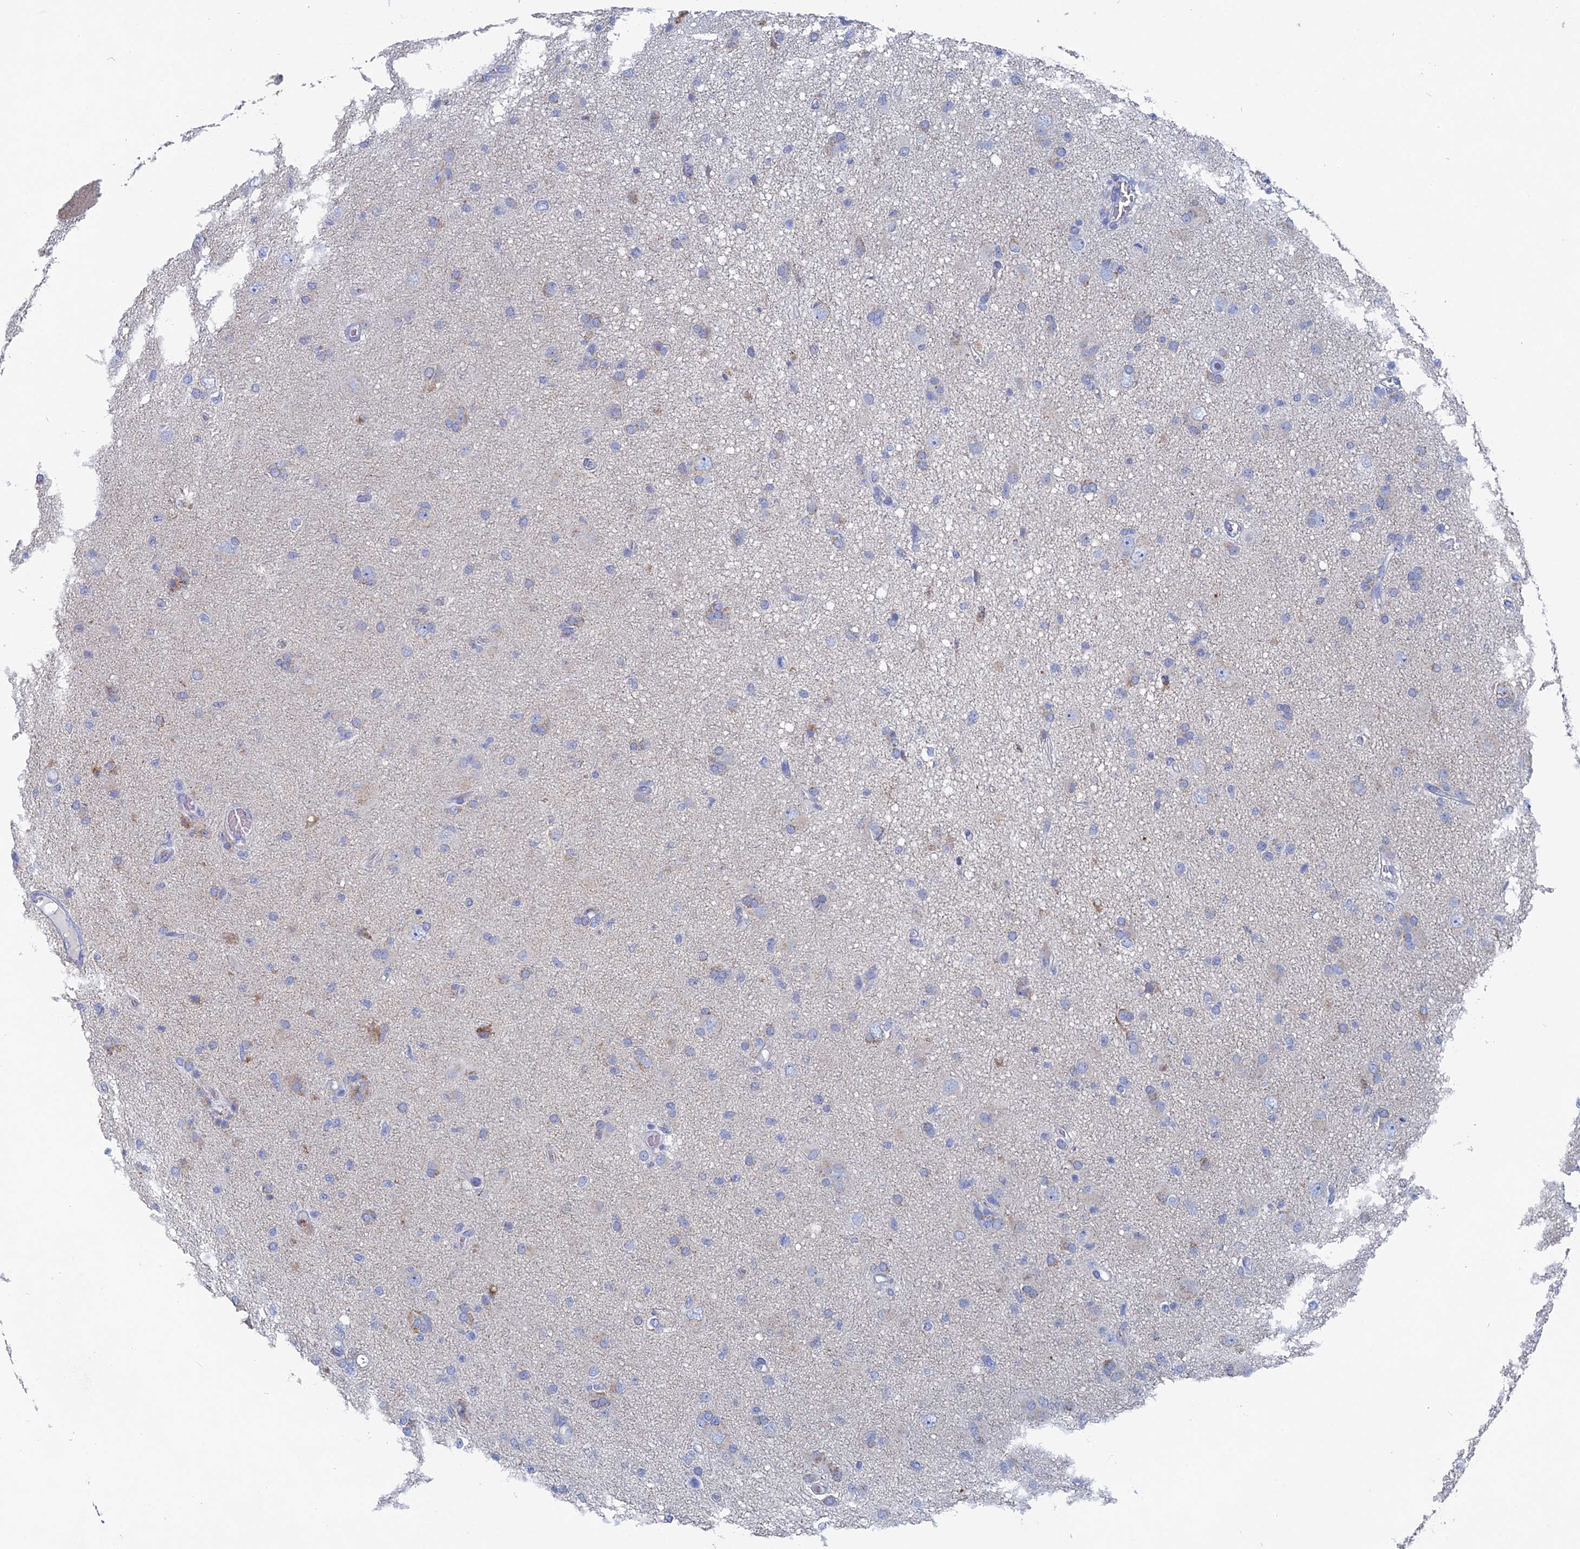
{"staining": {"intensity": "negative", "quantity": "none", "location": "none"}, "tissue": "glioma", "cell_type": "Tumor cells", "image_type": "cancer", "snomed": [{"axis": "morphology", "description": "Glioma, malignant, High grade"}, {"axis": "topography", "description": "Brain"}], "caption": "DAB (3,3'-diaminobenzidine) immunohistochemical staining of human glioma exhibits no significant staining in tumor cells.", "gene": "HIGD1A", "patient": {"sex": "female", "age": 57}}